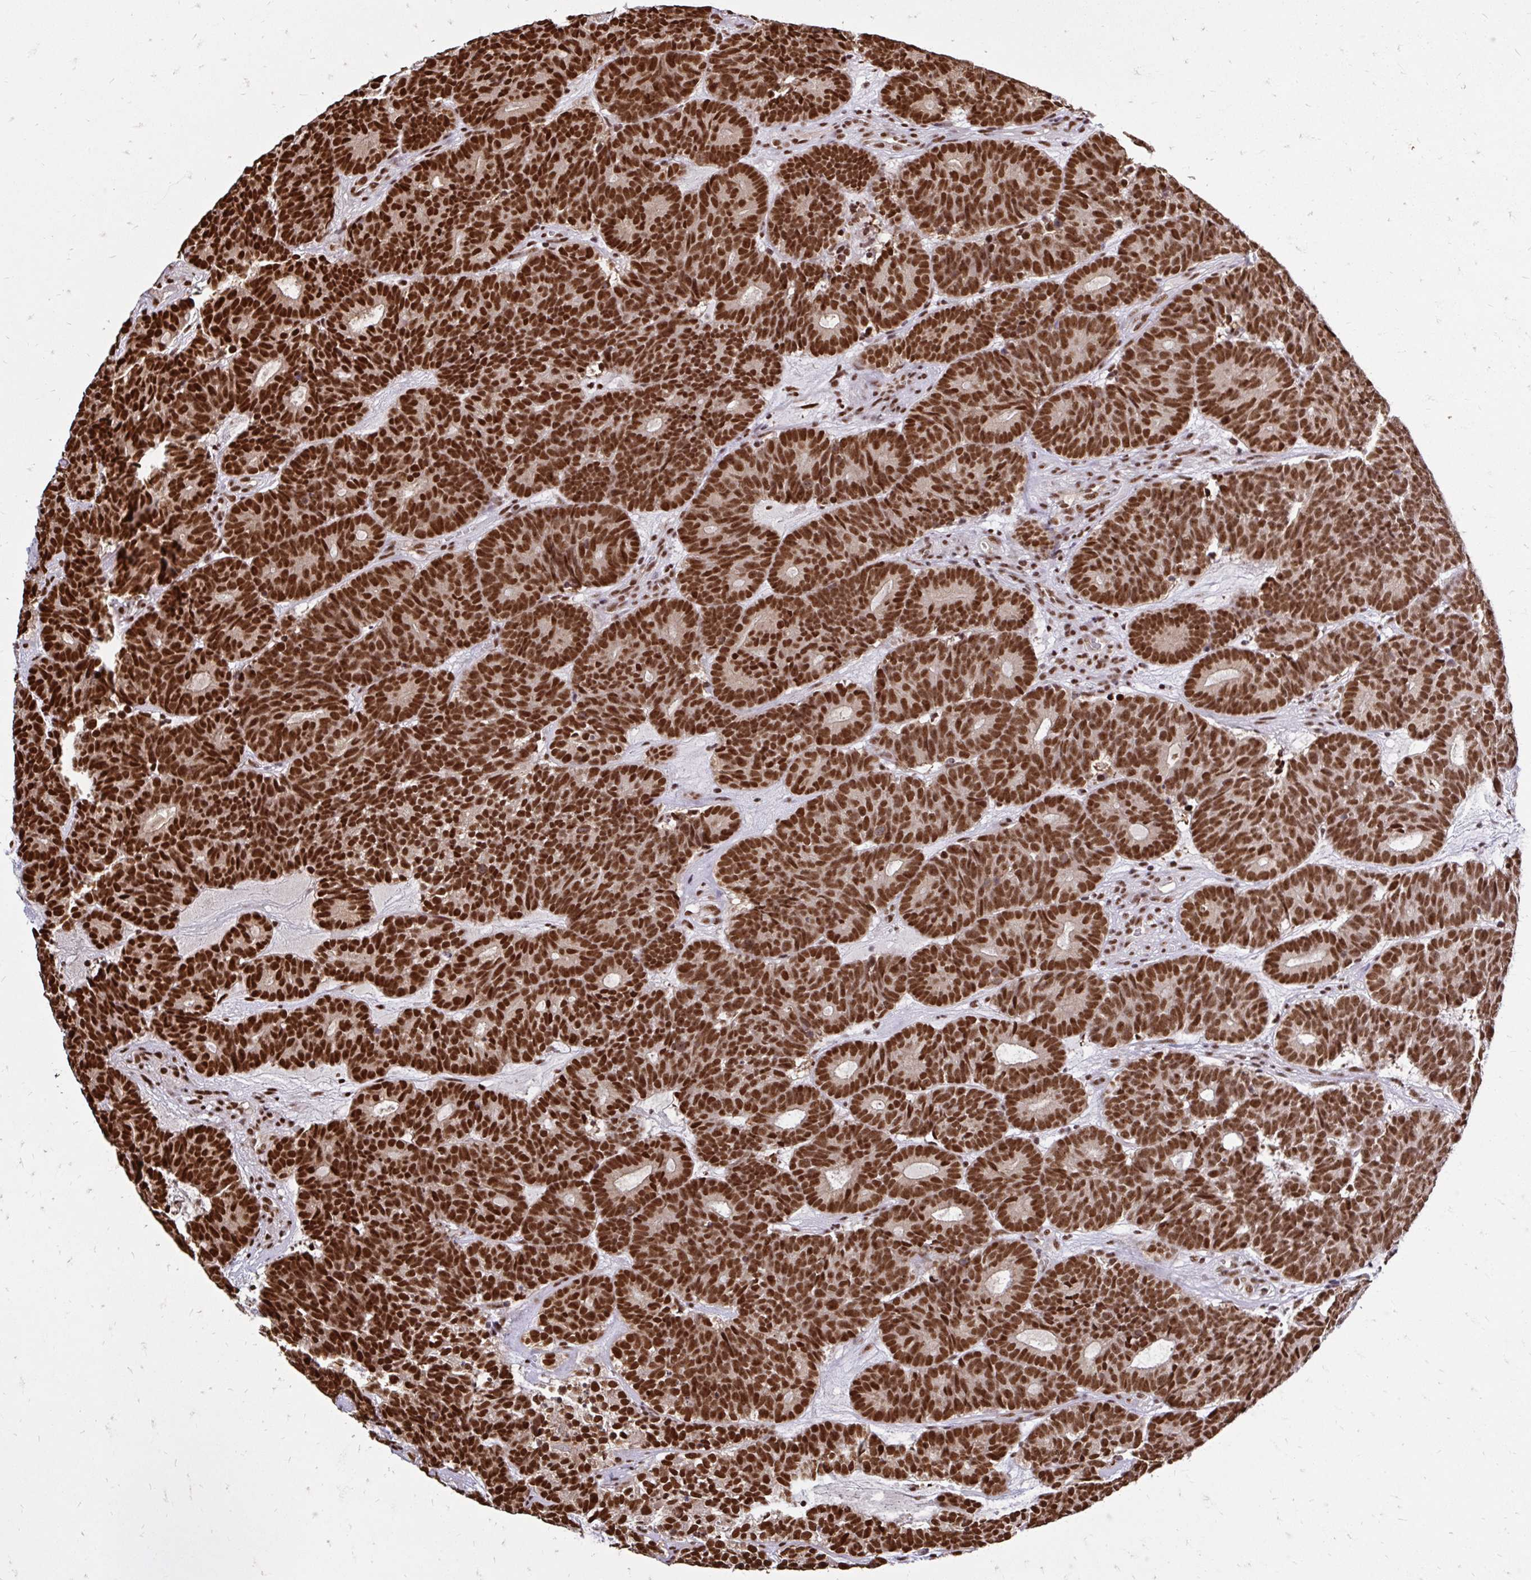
{"staining": {"intensity": "strong", "quantity": ">75%", "location": "nuclear"}, "tissue": "head and neck cancer", "cell_type": "Tumor cells", "image_type": "cancer", "snomed": [{"axis": "morphology", "description": "Adenocarcinoma, NOS"}, {"axis": "topography", "description": "Head-Neck"}], "caption": "Immunohistochemistry image of head and neck cancer stained for a protein (brown), which exhibits high levels of strong nuclear staining in about >75% of tumor cells.", "gene": "ABCA9", "patient": {"sex": "female", "age": 81}}